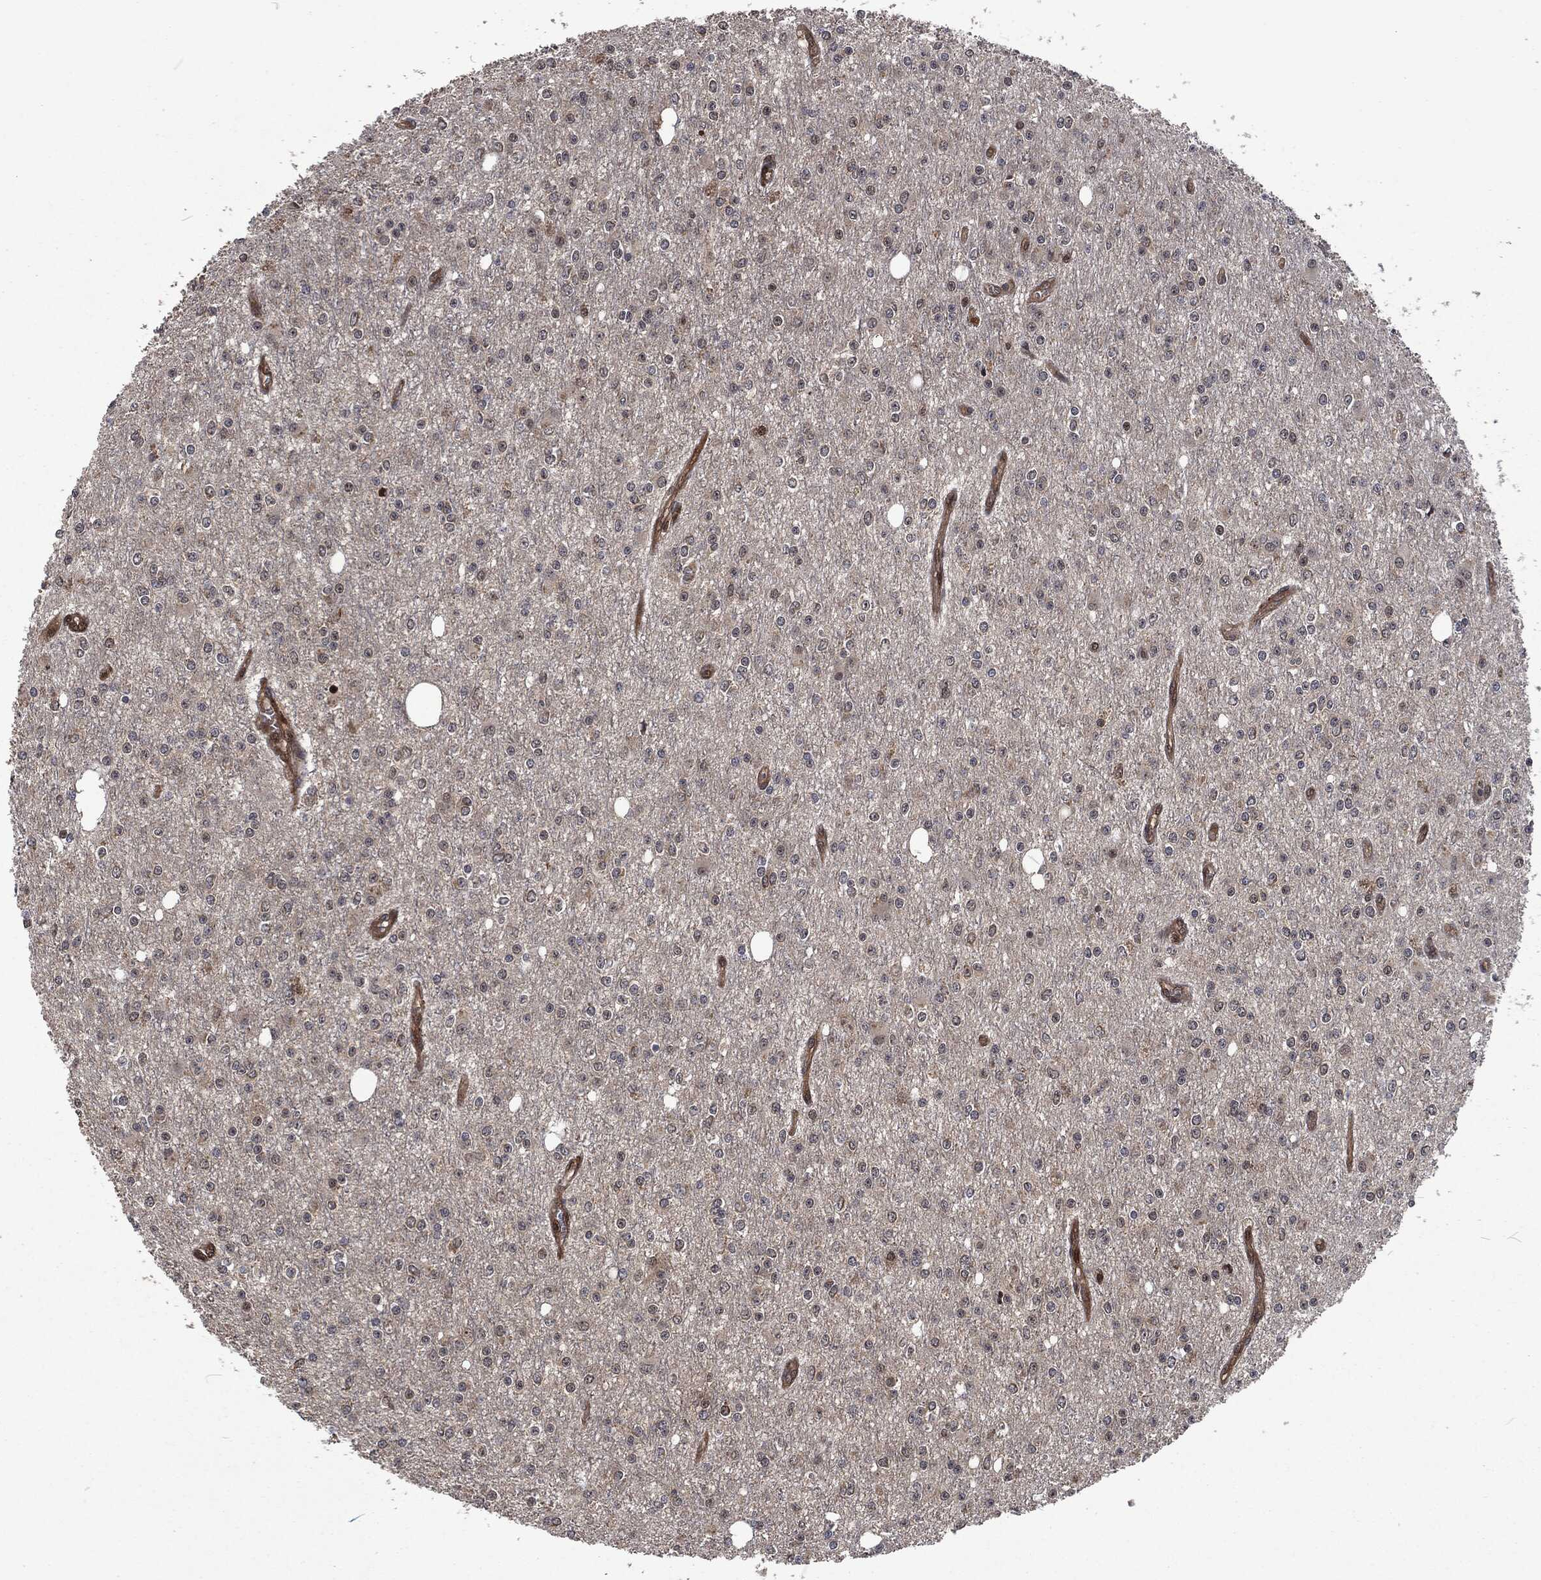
{"staining": {"intensity": "negative", "quantity": "none", "location": "none"}, "tissue": "glioma", "cell_type": "Tumor cells", "image_type": "cancer", "snomed": [{"axis": "morphology", "description": "Glioma, malignant, Low grade"}, {"axis": "topography", "description": "Brain"}], "caption": "High magnification brightfield microscopy of low-grade glioma (malignant) stained with DAB (3,3'-diaminobenzidine) (brown) and counterstained with hematoxylin (blue): tumor cells show no significant positivity. The staining is performed using DAB brown chromogen with nuclei counter-stained in using hematoxylin.", "gene": "CMPK2", "patient": {"sex": "female", "age": 45}}